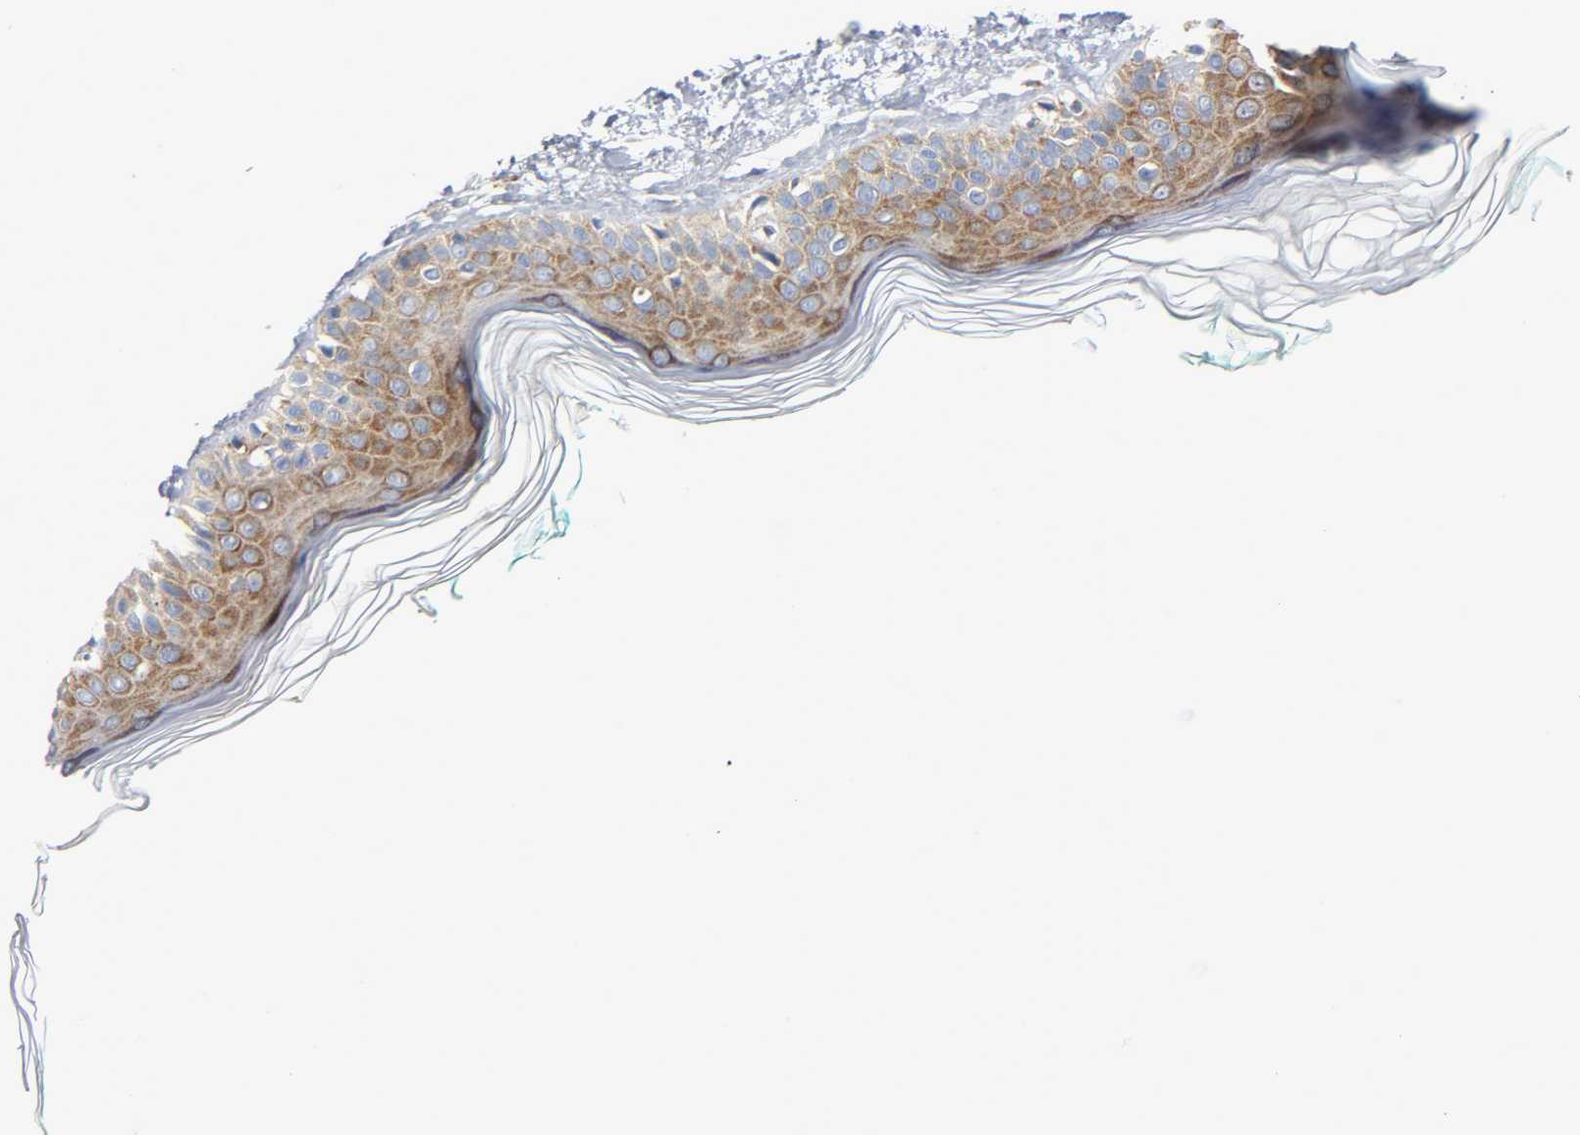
{"staining": {"intensity": "moderate", "quantity": ">75%", "location": "cytoplasmic/membranous"}, "tissue": "skin", "cell_type": "Fibroblasts", "image_type": "normal", "snomed": [{"axis": "morphology", "description": "Normal tissue, NOS"}, {"axis": "topography", "description": "Skin"}], "caption": "Benign skin reveals moderate cytoplasmic/membranous staining in about >75% of fibroblasts, visualized by immunohistochemistry. (IHC, brightfield microscopy, high magnification).", "gene": "REL", "patient": {"sex": "male", "age": 71}}